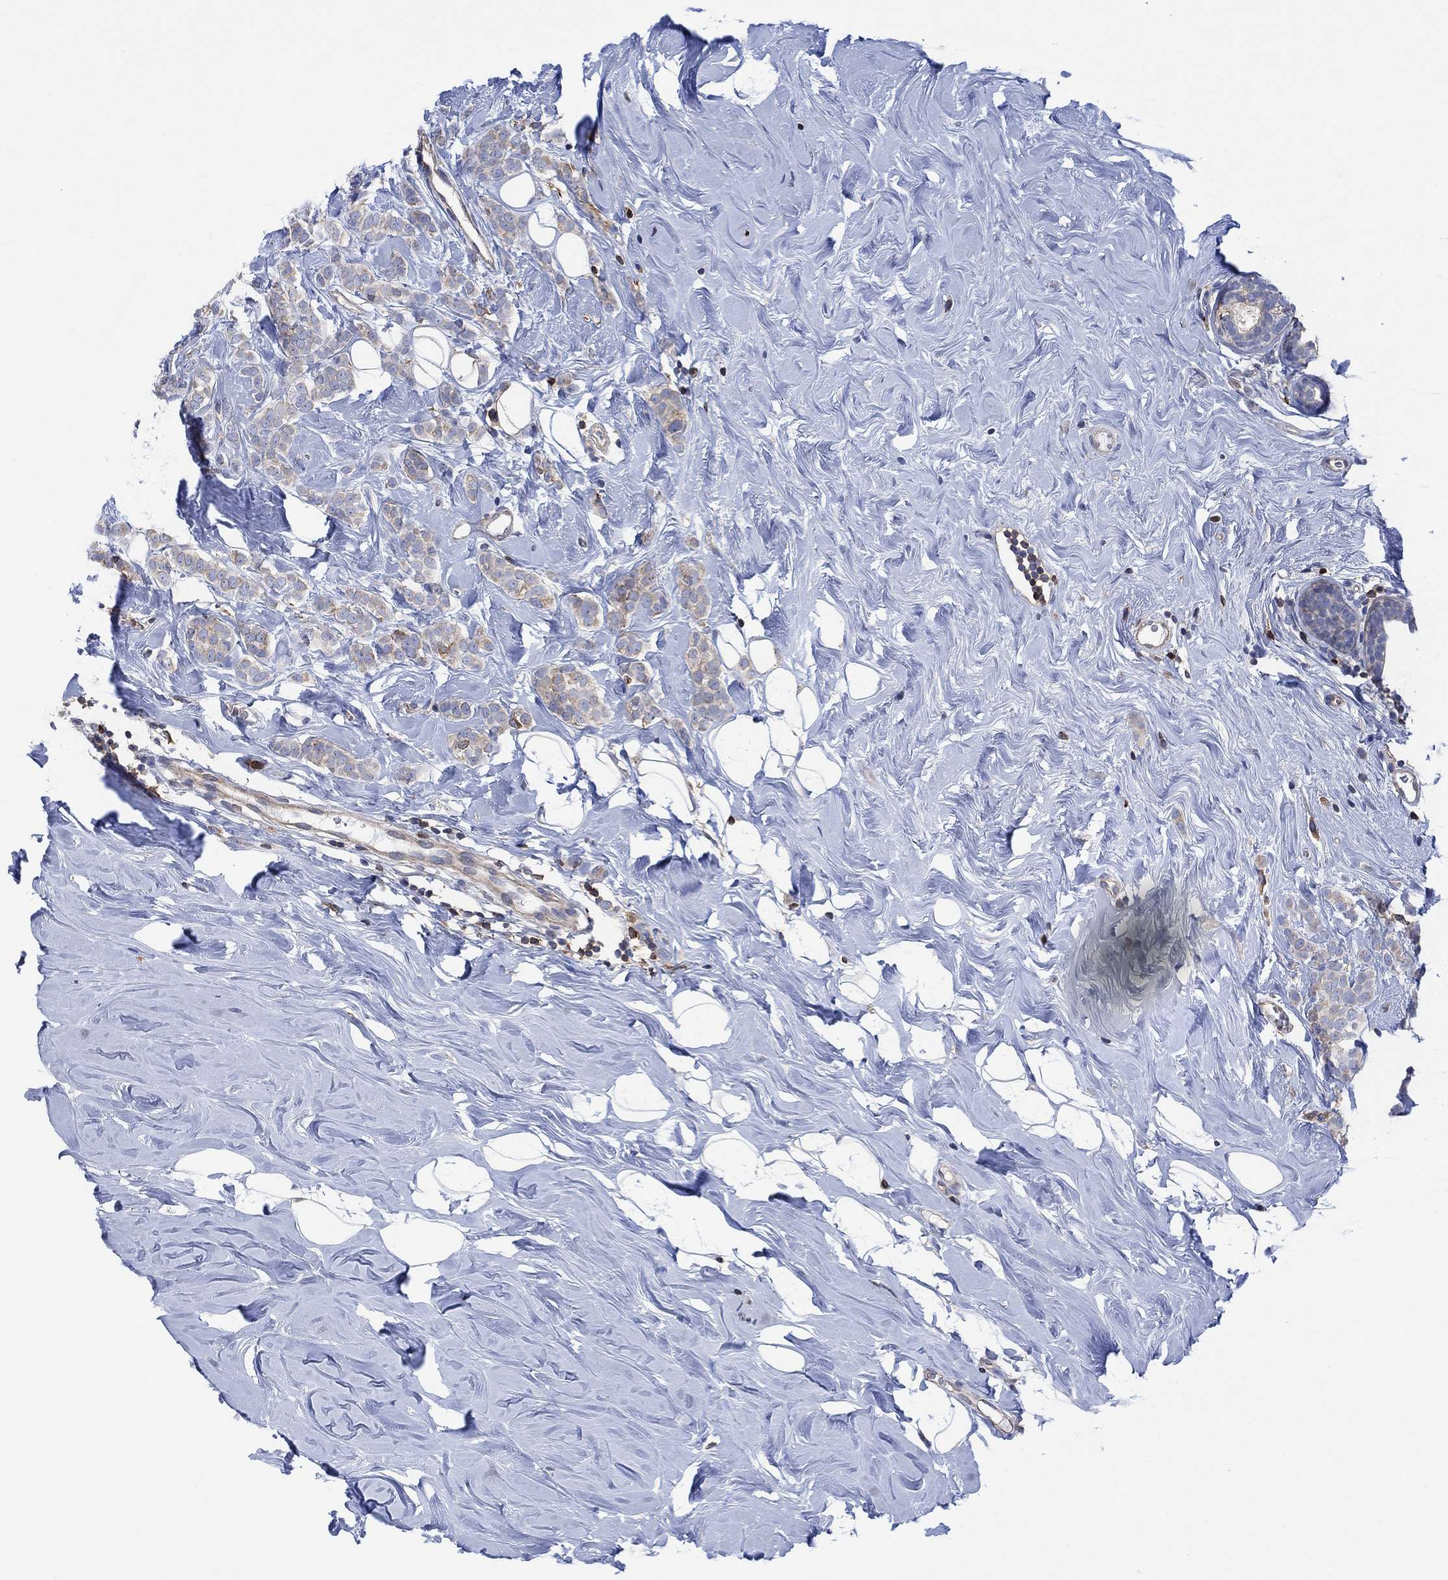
{"staining": {"intensity": "moderate", "quantity": "<25%", "location": "cytoplasmic/membranous"}, "tissue": "breast cancer", "cell_type": "Tumor cells", "image_type": "cancer", "snomed": [{"axis": "morphology", "description": "Lobular carcinoma"}, {"axis": "topography", "description": "Breast"}], "caption": "Tumor cells display moderate cytoplasmic/membranous staining in about <25% of cells in breast cancer.", "gene": "GBP5", "patient": {"sex": "female", "age": 49}}